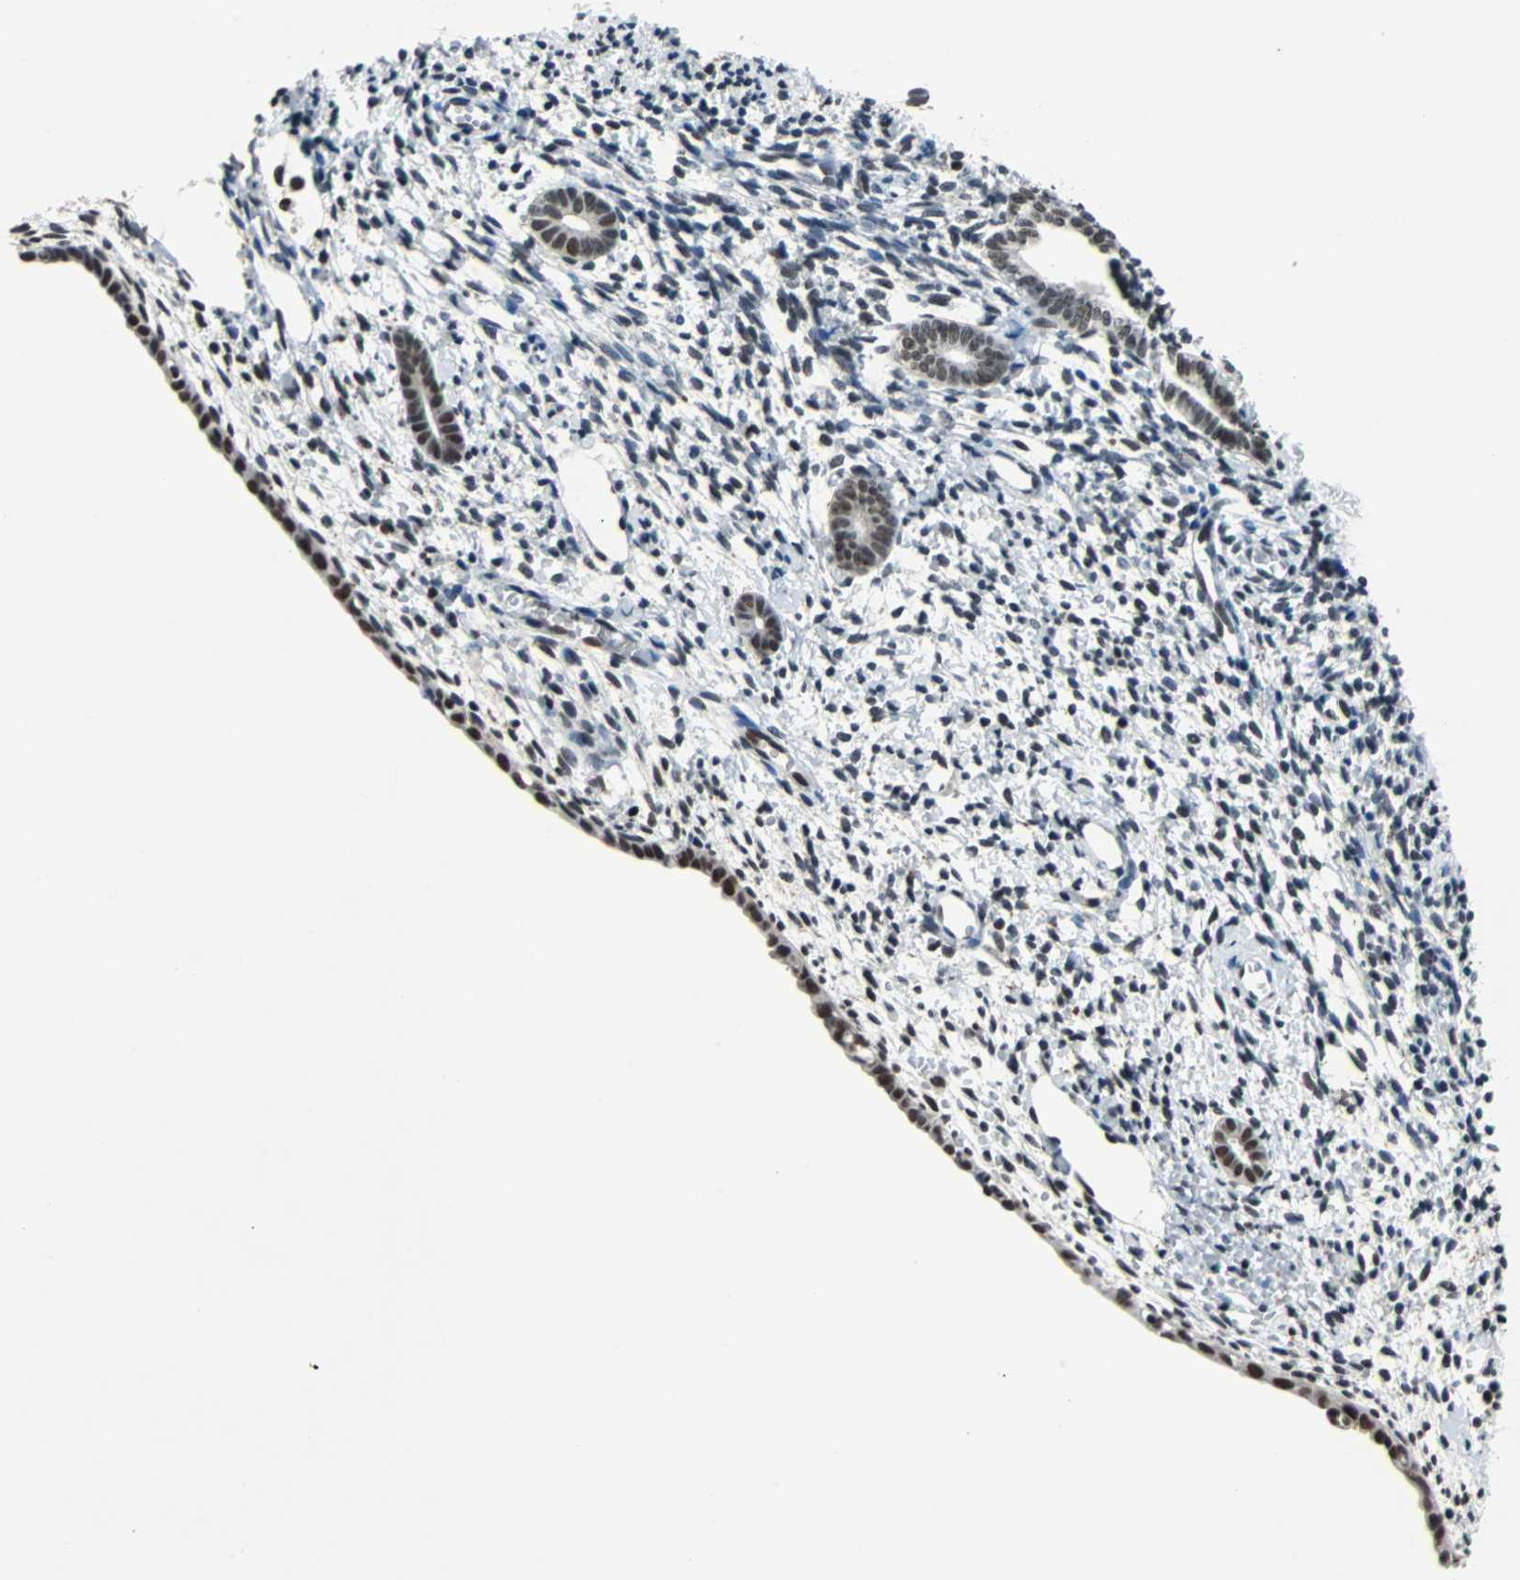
{"staining": {"intensity": "moderate", "quantity": "25%-75%", "location": "nuclear"}, "tissue": "endometrium", "cell_type": "Cells in endometrial stroma", "image_type": "normal", "snomed": [{"axis": "morphology", "description": "Normal tissue, NOS"}, {"axis": "topography", "description": "Endometrium"}], "caption": "High-power microscopy captured an immunohistochemistry (IHC) image of benign endometrium, revealing moderate nuclear staining in approximately 25%-75% of cells in endometrial stroma. (IHC, brightfield microscopy, high magnification).", "gene": "GATAD2A", "patient": {"sex": "female", "age": 71}}